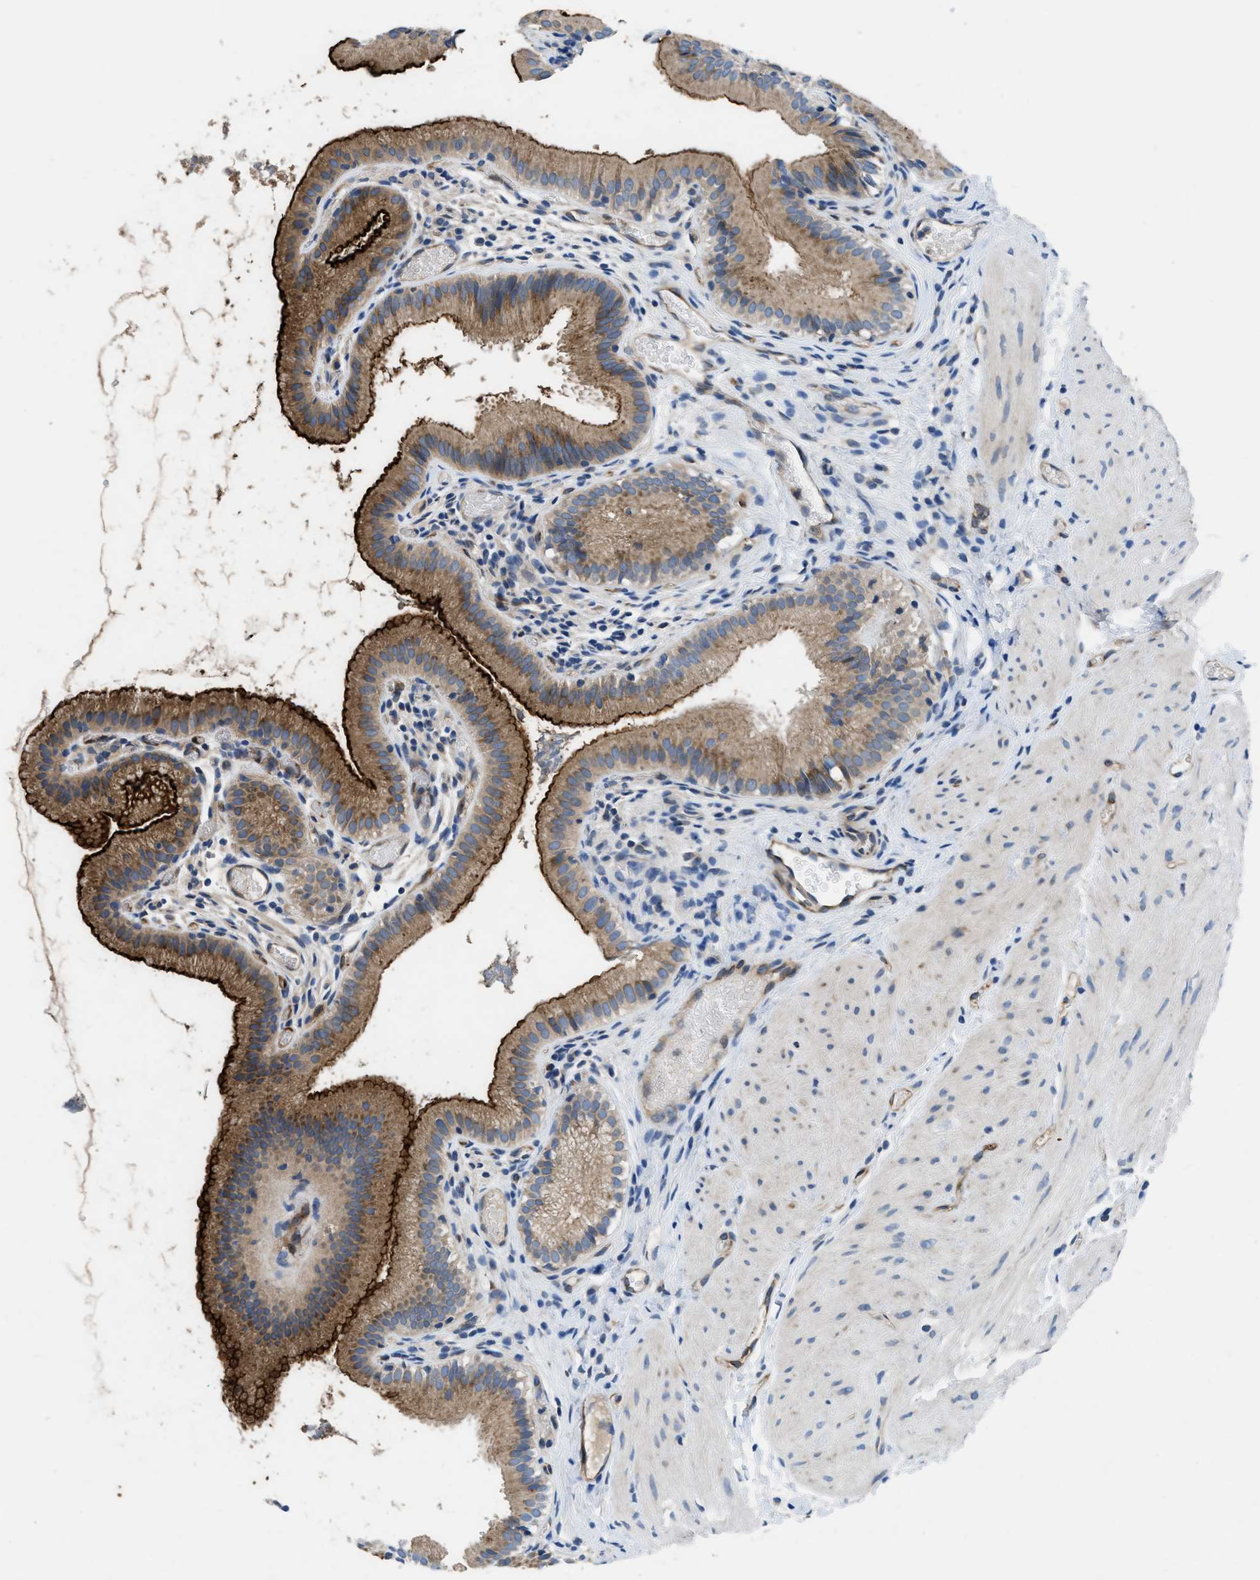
{"staining": {"intensity": "strong", "quantity": ">75%", "location": "cytoplasmic/membranous"}, "tissue": "gallbladder", "cell_type": "Glandular cells", "image_type": "normal", "snomed": [{"axis": "morphology", "description": "Normal tissue, NOS"}, {"axis": "topography", "description": "Gallbladder"}], "caption": "Benign gallbladder exhibits strong cytoplasmic/membranous positivity in about >75% of glandular cells.", "gene": "PGR", "patient": {"sex": "female", "age": 26}}